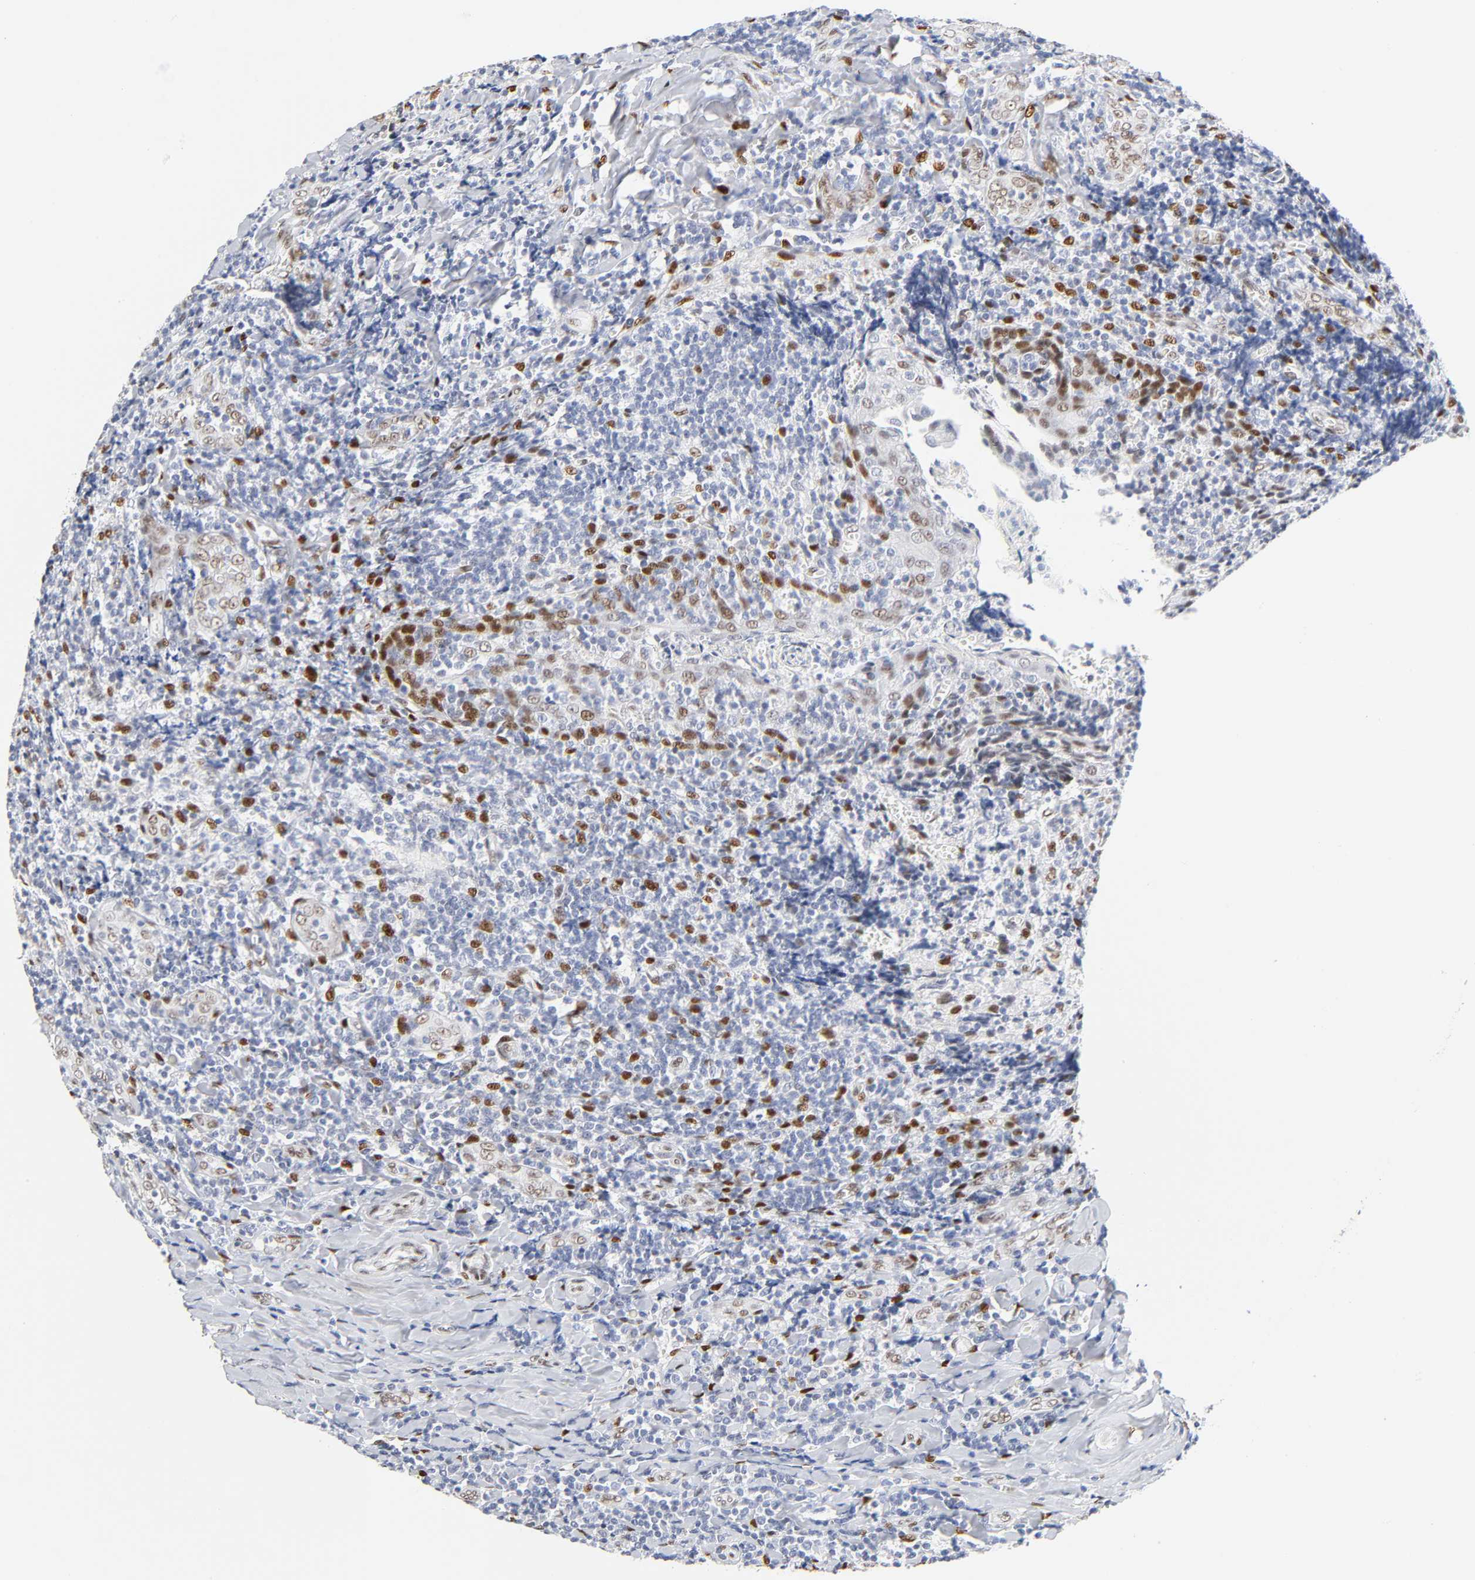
{"staining": {"intensity": "moderate", "quantity": "<25%", "location": "cytoplasmic/membranous,nuclear"}, "tissue": "tonsil", "cell_type": "Germinal center cells", "image_type": "normal", "snomed": [{"axis": "morphology", "description": "Normal tissue, NOS"}, {"axis": "topography", "description": "Tonsil"}], "caption": "Germinal center cells exhibit low levels of moderate cytoplasmic/membranous,nuclear positivity in approximately <25% of cells in benign human tonsil.", "gene": "NFIC", "patient": {"sex": "male", "age": 20}}